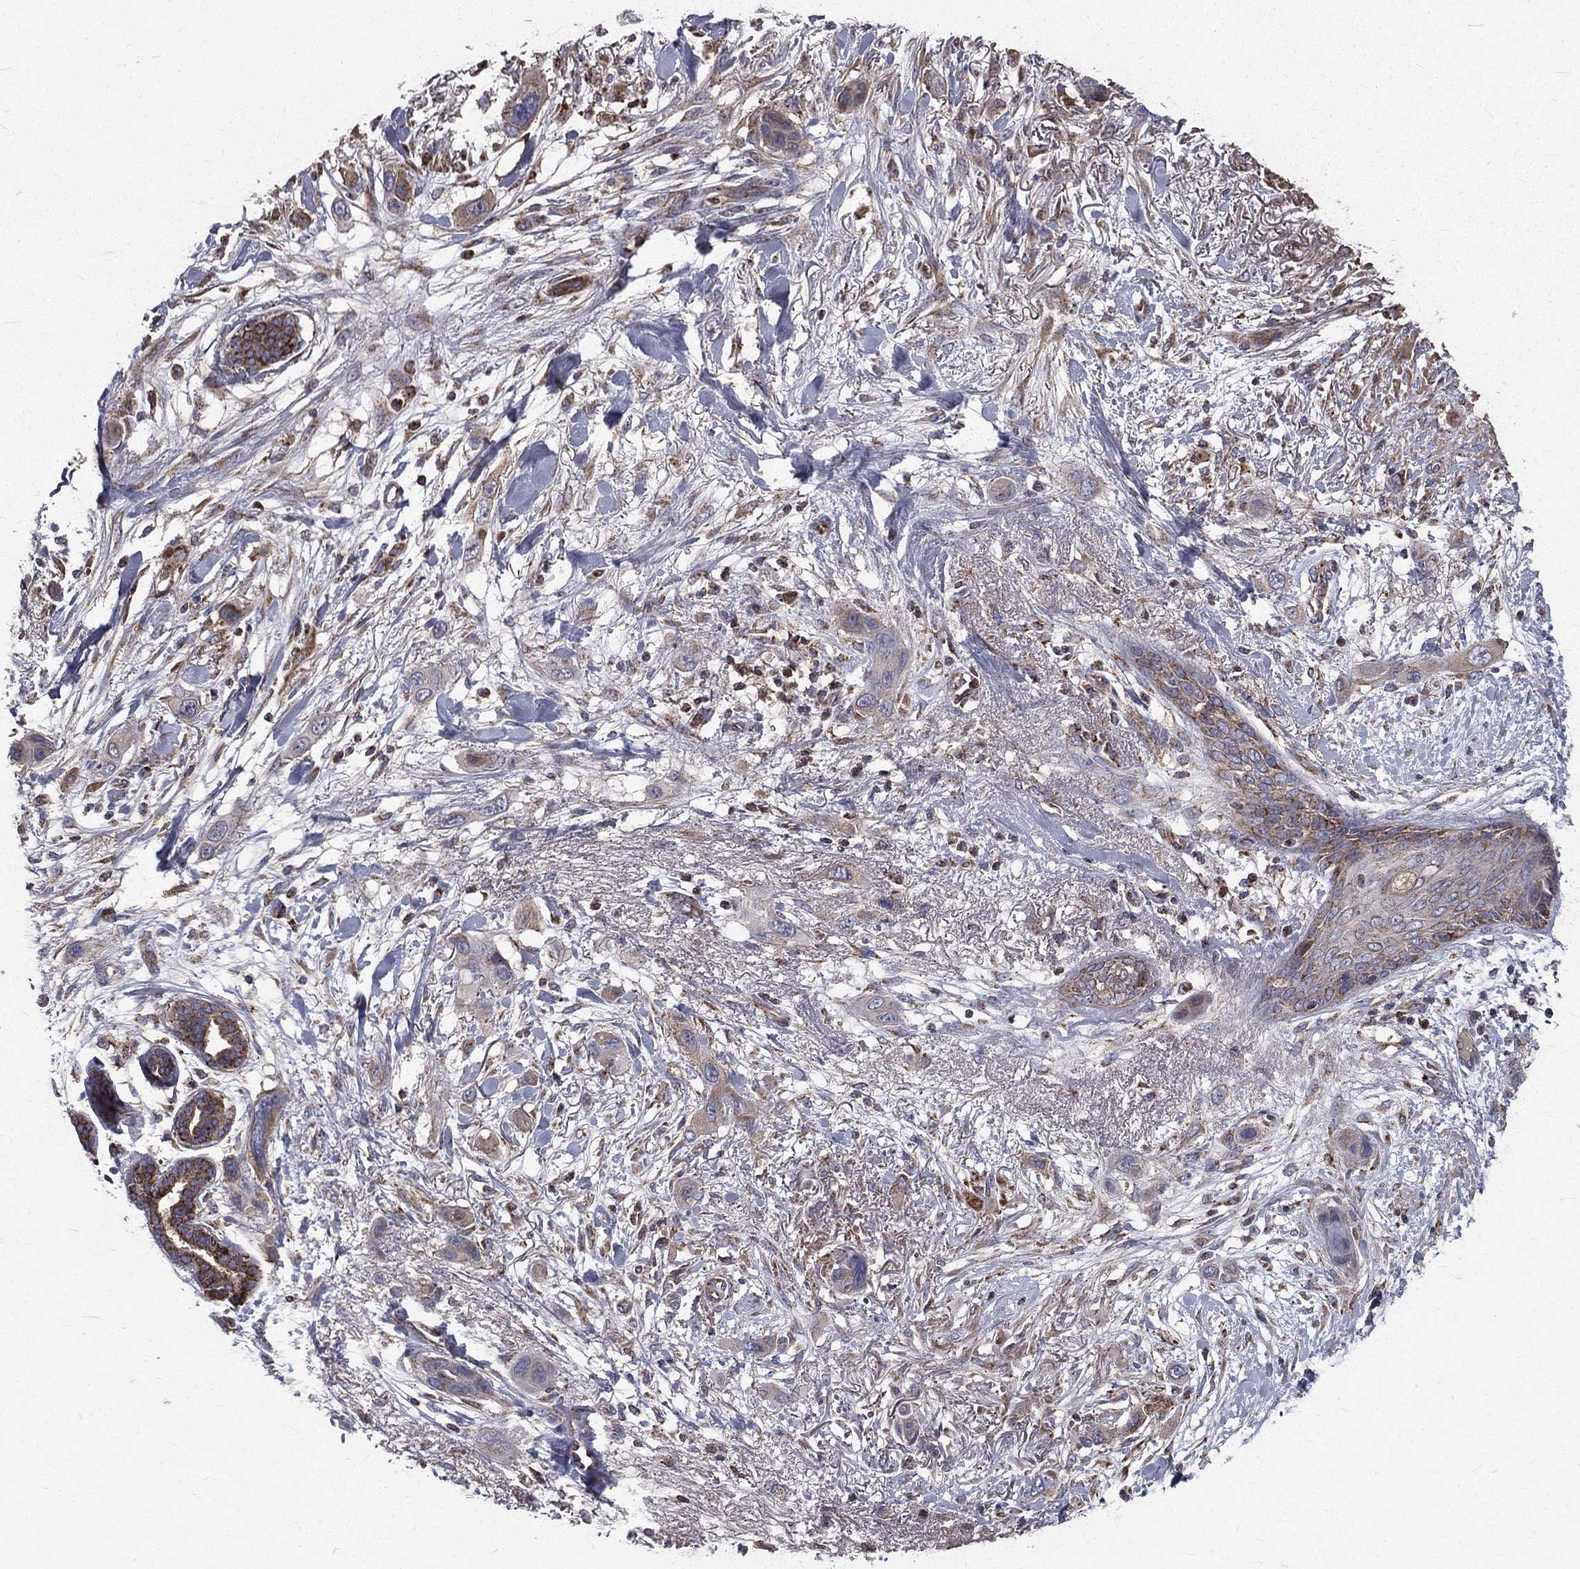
{"staining": {"intensity": "weak", "quantity": "<25%", "location": "cytoplasmic/membranous"}, "tissue": "skin cancer", "cell_type": "Tumor cells", "image_type": "cancer", "snomed": [{"axis": "morphology", "description": "Squamous cell carcinoma, NOS"}, {"axis": "topography", "description": "Skin"}], "caption": "Protein analysis of skin squamous cell carcinoma shows no significant expression in tumor cells. Brightfield microscopy of immunohistochemistry (IHC) stained with DAB (brown) and hematoxylin (blue), captured at high magnification.", "gene": "GPD1", "patient": {"sex": "male", "age": 79}}